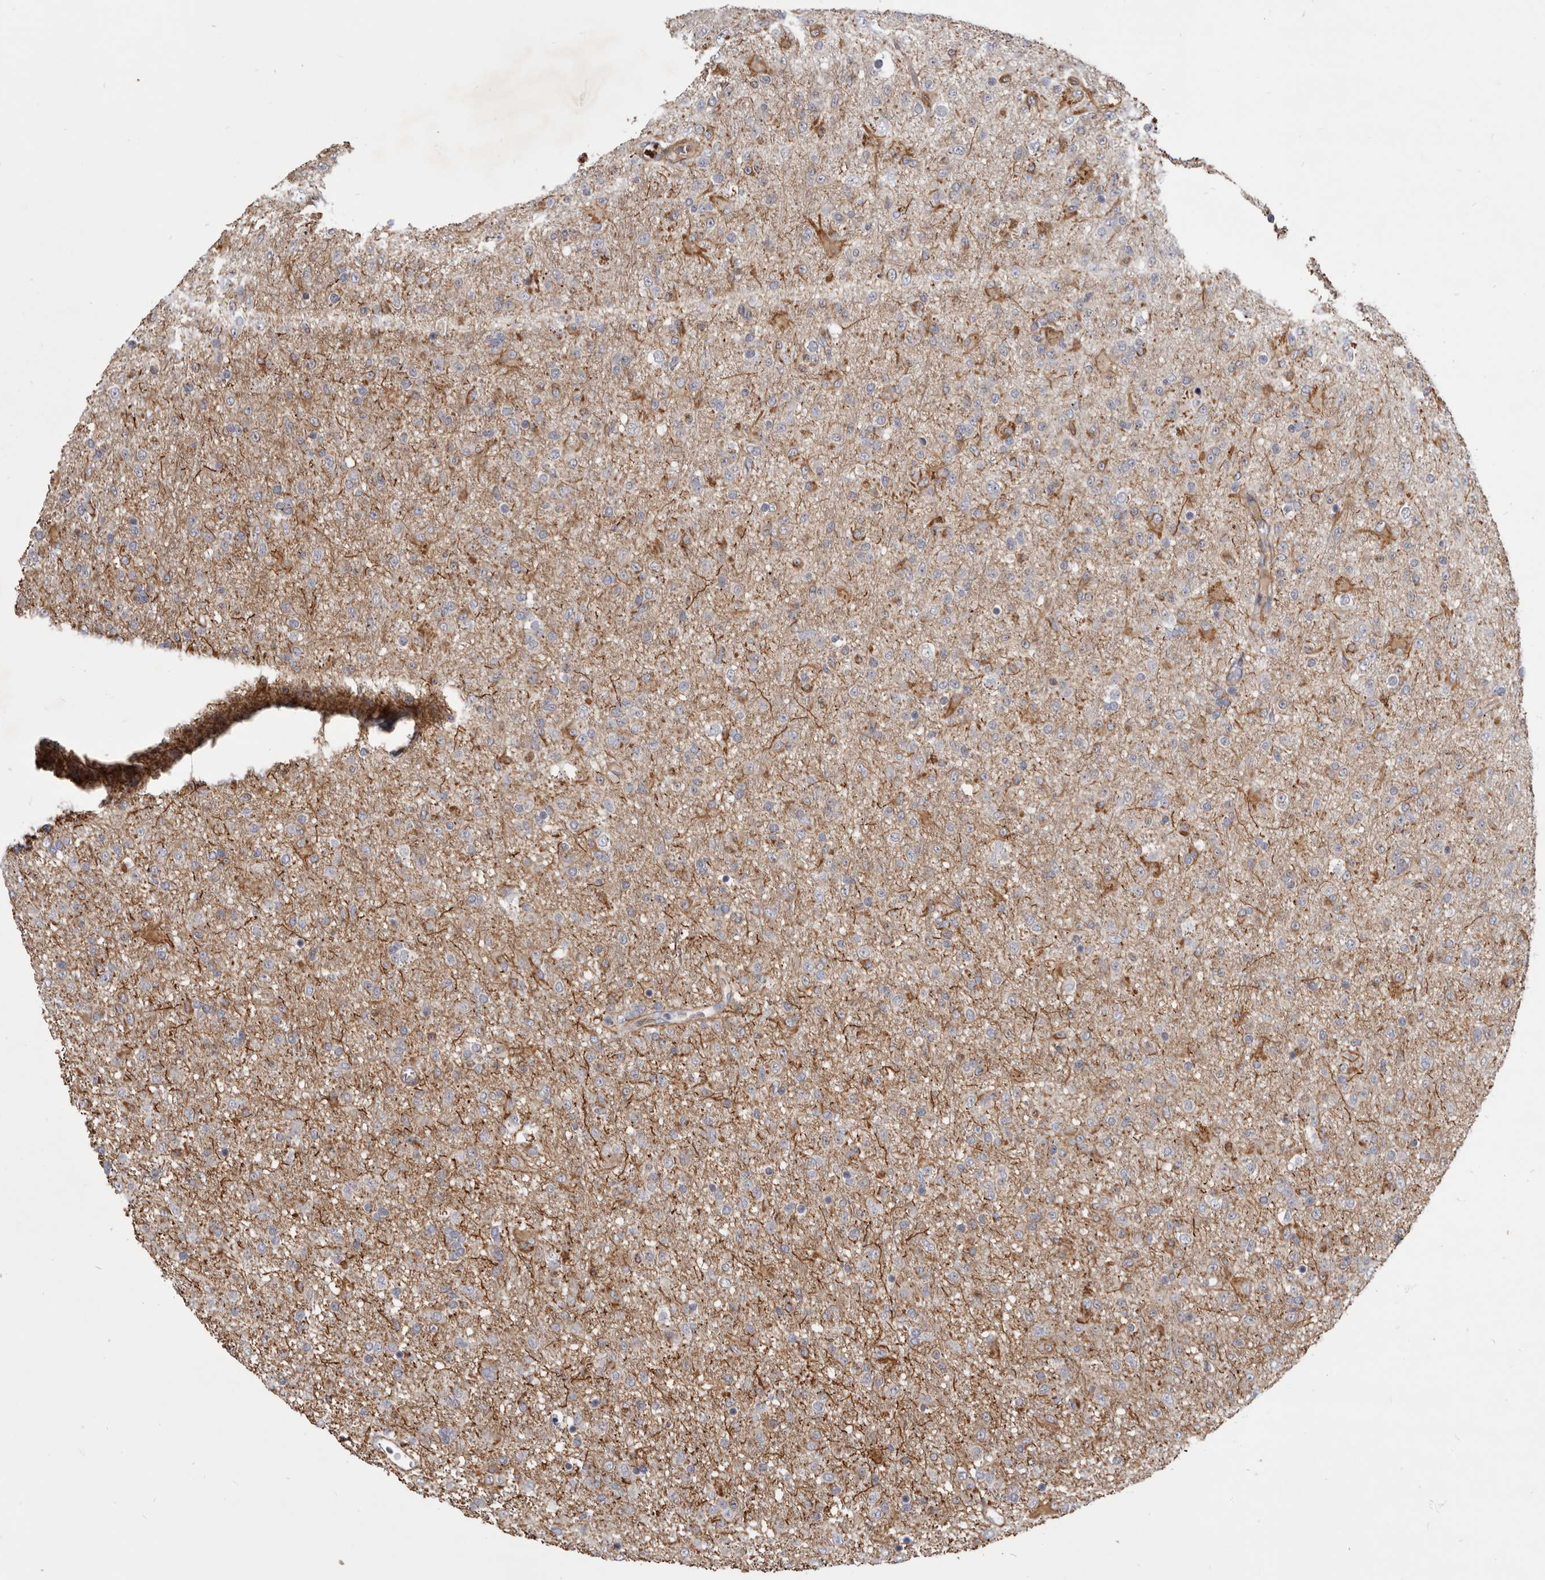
{"staining": {"intensity": "moderate", "quantity": "<25%", "location": "cytoplasmic/membranous"}, "tissue": "glioma", "cell_type": "Tumor cells", "image_type": "cancer", "snomed": [{"axis": "morphology", "description": "Glioma, malignant, Low grade"}, {"axis": "topography", "description": "Brain"}], "caption": "Protein expression analysis of human glioma reveals moderate cytoplasmic/membranous expression in about <25% of tumor cells.", "gene": "CGN", "patient": {"sex": "male", "age": 65}}